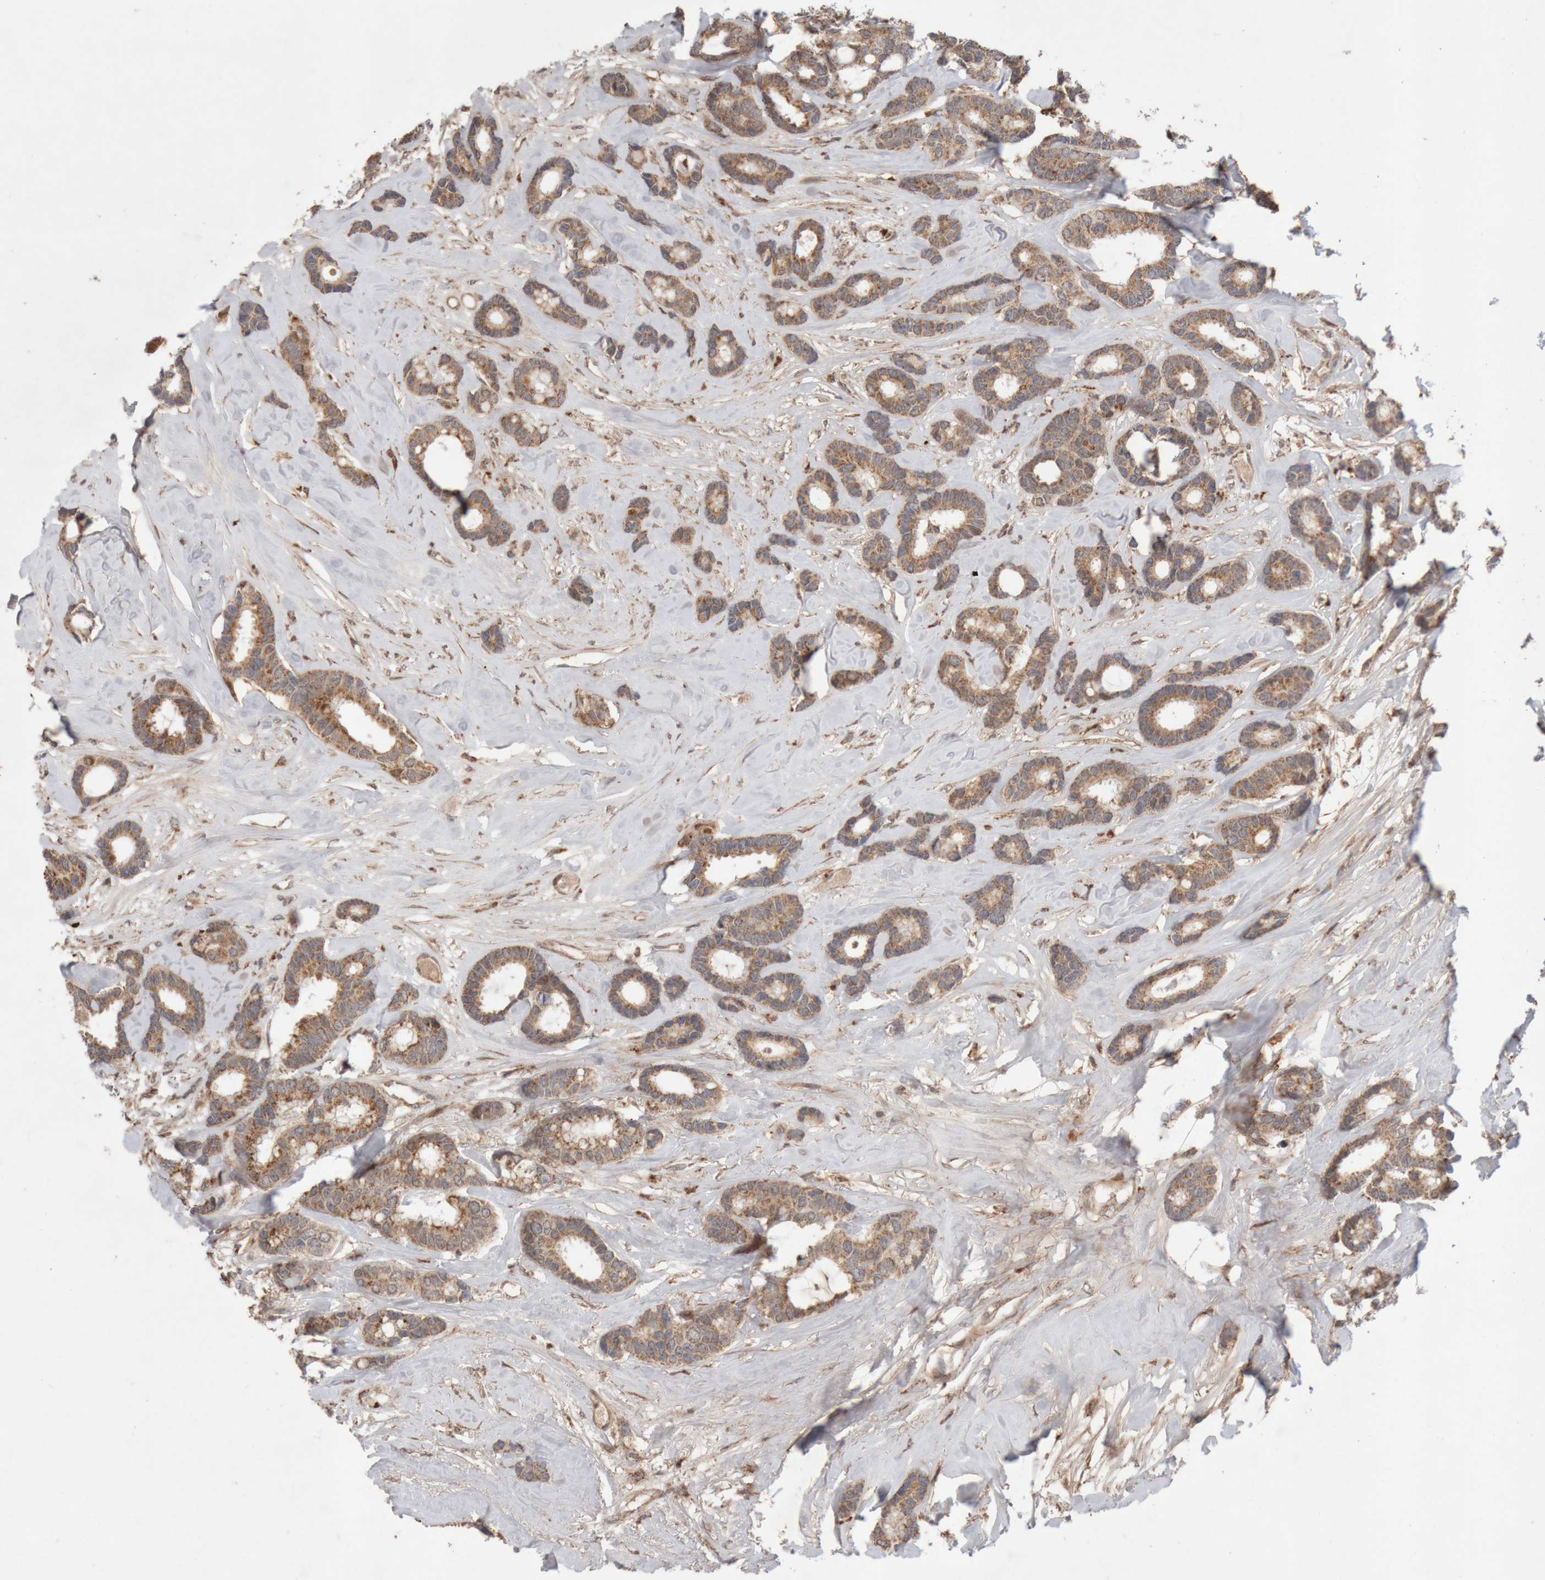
{"staining": {"intensity": "moderate", "quantity": ">75%", "location": "cytoplasmic/membranous"}, "tissue": "breast cancer", "cell_type": "Tumor cells", "image_type": "cancer", "snomed": [{"axis": "morphology", "description": "Duct carcinoma"}, {"axis": "topography", "description": "Breast"}], "caption": "Tumor cells display medium levels of moderate cytoplasmic/membranous expression in about >75% of cells in breast intraductal carcinoma.", "gene": "KIF21B", "patient": {"sex": "female", "age": 87}}